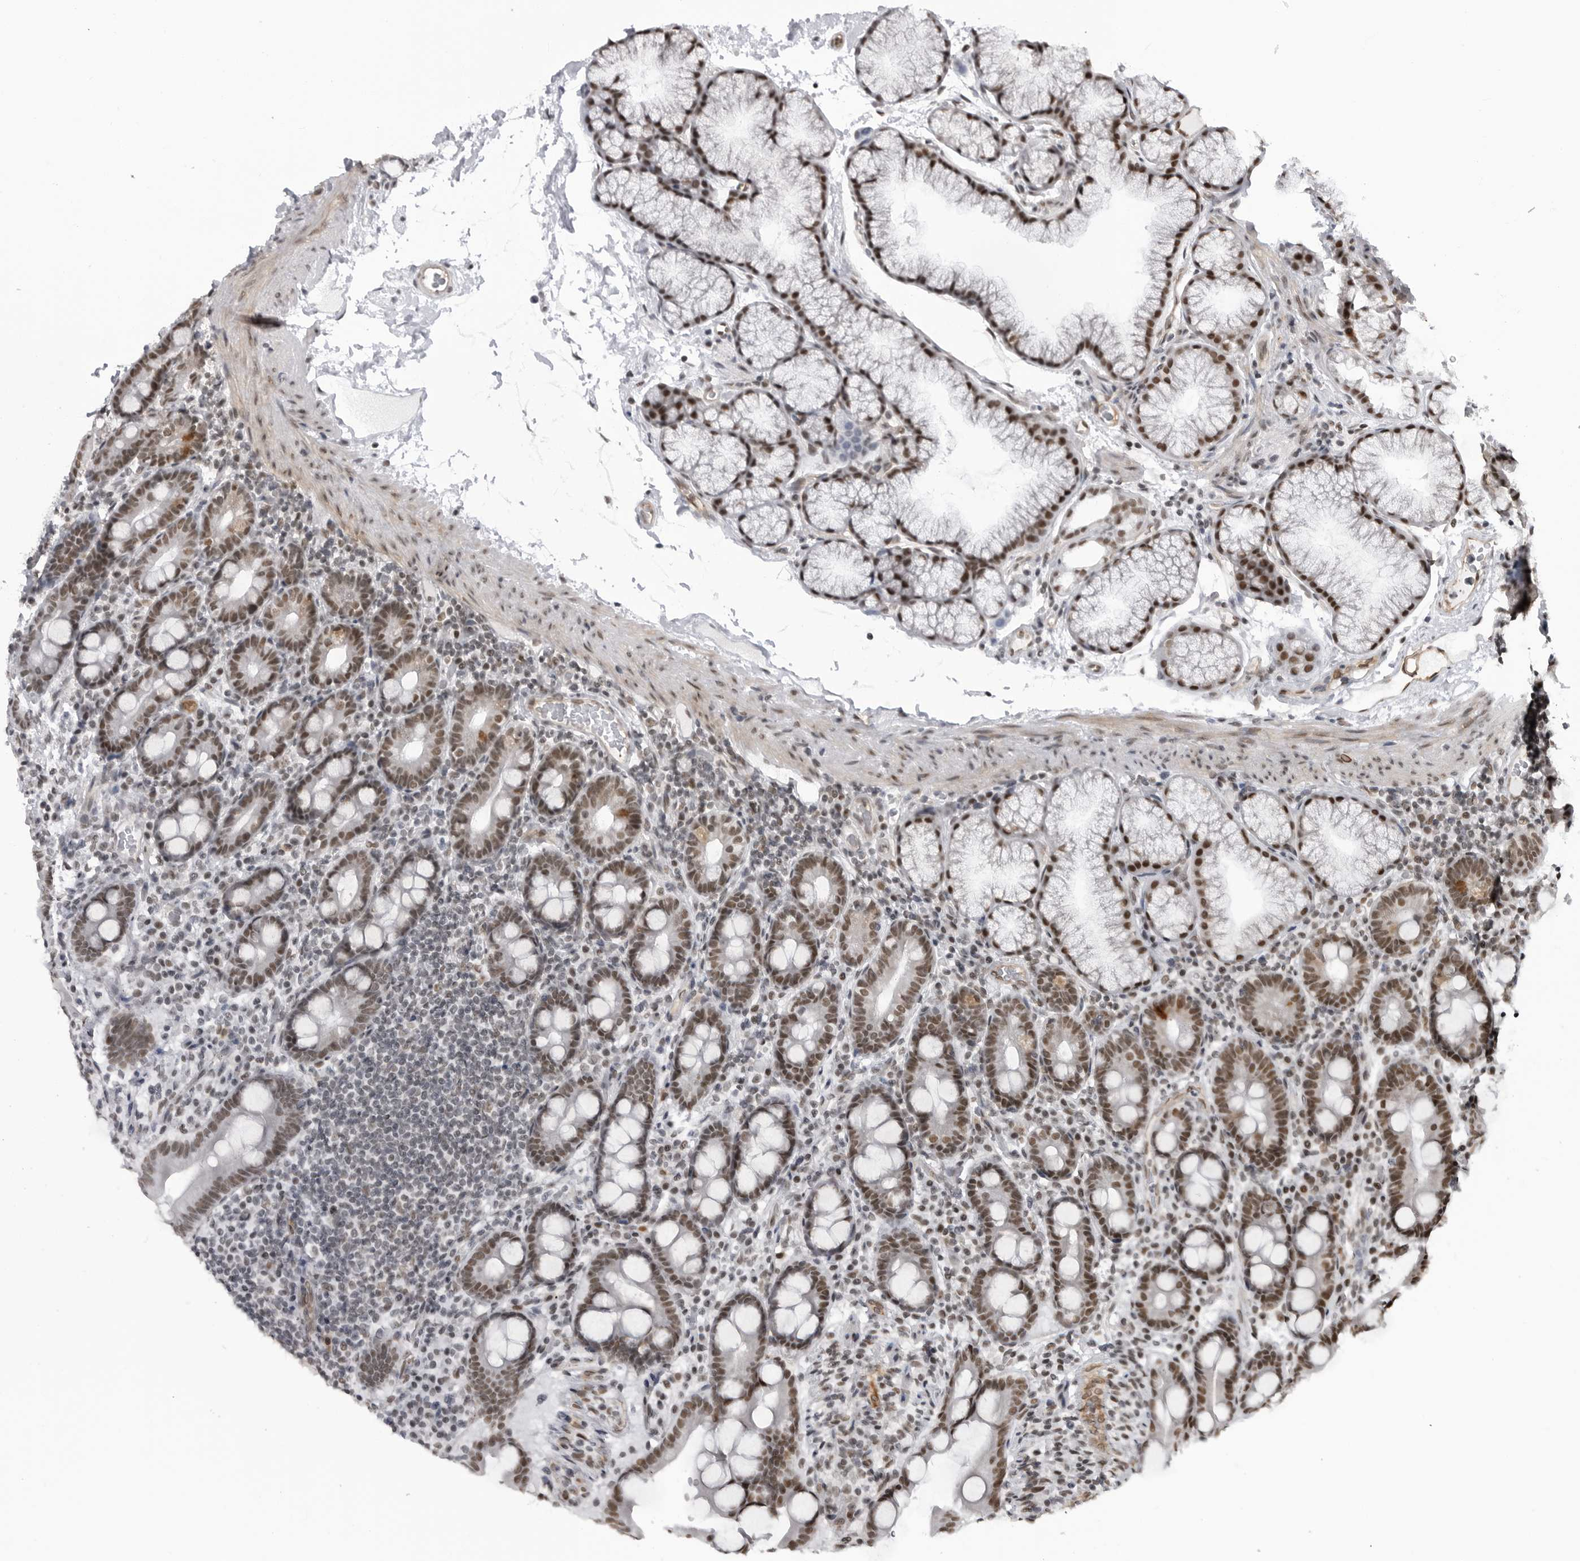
{"staining": {"intensity": "moderate", "quantity": ">75%", "location": "nuclear"}, "tissue": "duodenum", "cell_type": "Glandular cells", "image_type": "normal", "snomed": [{"axis": "morphology", "description": "Normal tissue, NOS"}, {"axis": "topography", "description": "Duodenum"}], "caption": "Glandular cells exhibit medium levels of moderate nuclear staining in approximately >75% of cells in unremarkable human duodenum.", "gene": "RNF26", "patient": {"sex": "male", "age": 54}}